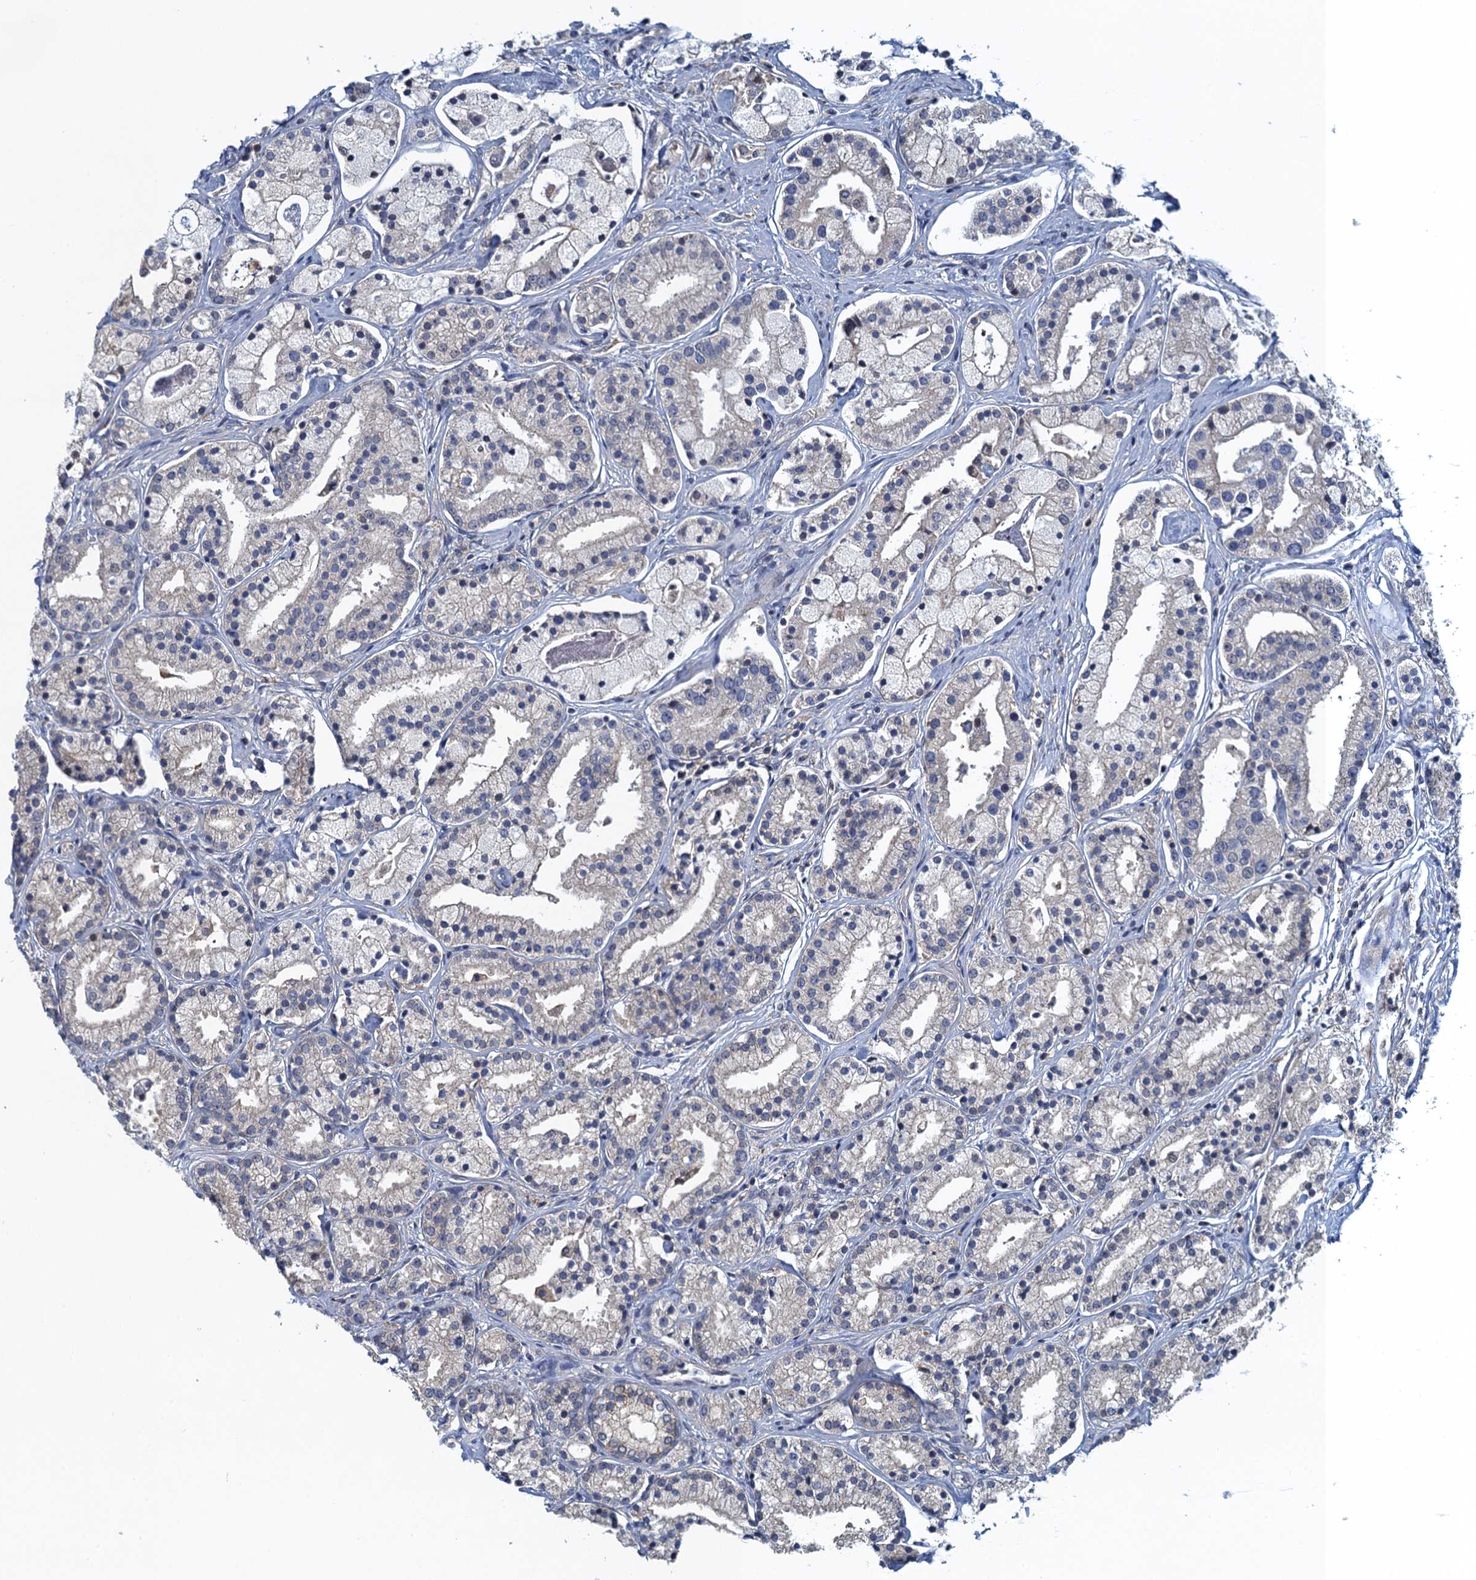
{"staining": {"intensity": "negative", "quantity": "none", "location": "none"}, "tissue": "prostate cancer", "cell_type": "Tumor cells", "image_type": "cancer", "snomed": [{"axis": "morphology", "description": "Adenocarcinoma, High grade"}, {"axis": "topography", "description": "Prostate"}], "caption": "Immunohistochemistry (IHC) micrograph of neoplastic tissue: human prostate cancer (high-grade adenocarcinoma) stained with DAB (3,3'-diaminobenzidine) demonstrates no significant protein staining in tumor cells.", "gene": "NCKAP1L", "patient": {"sex": "male", "age": 69}}